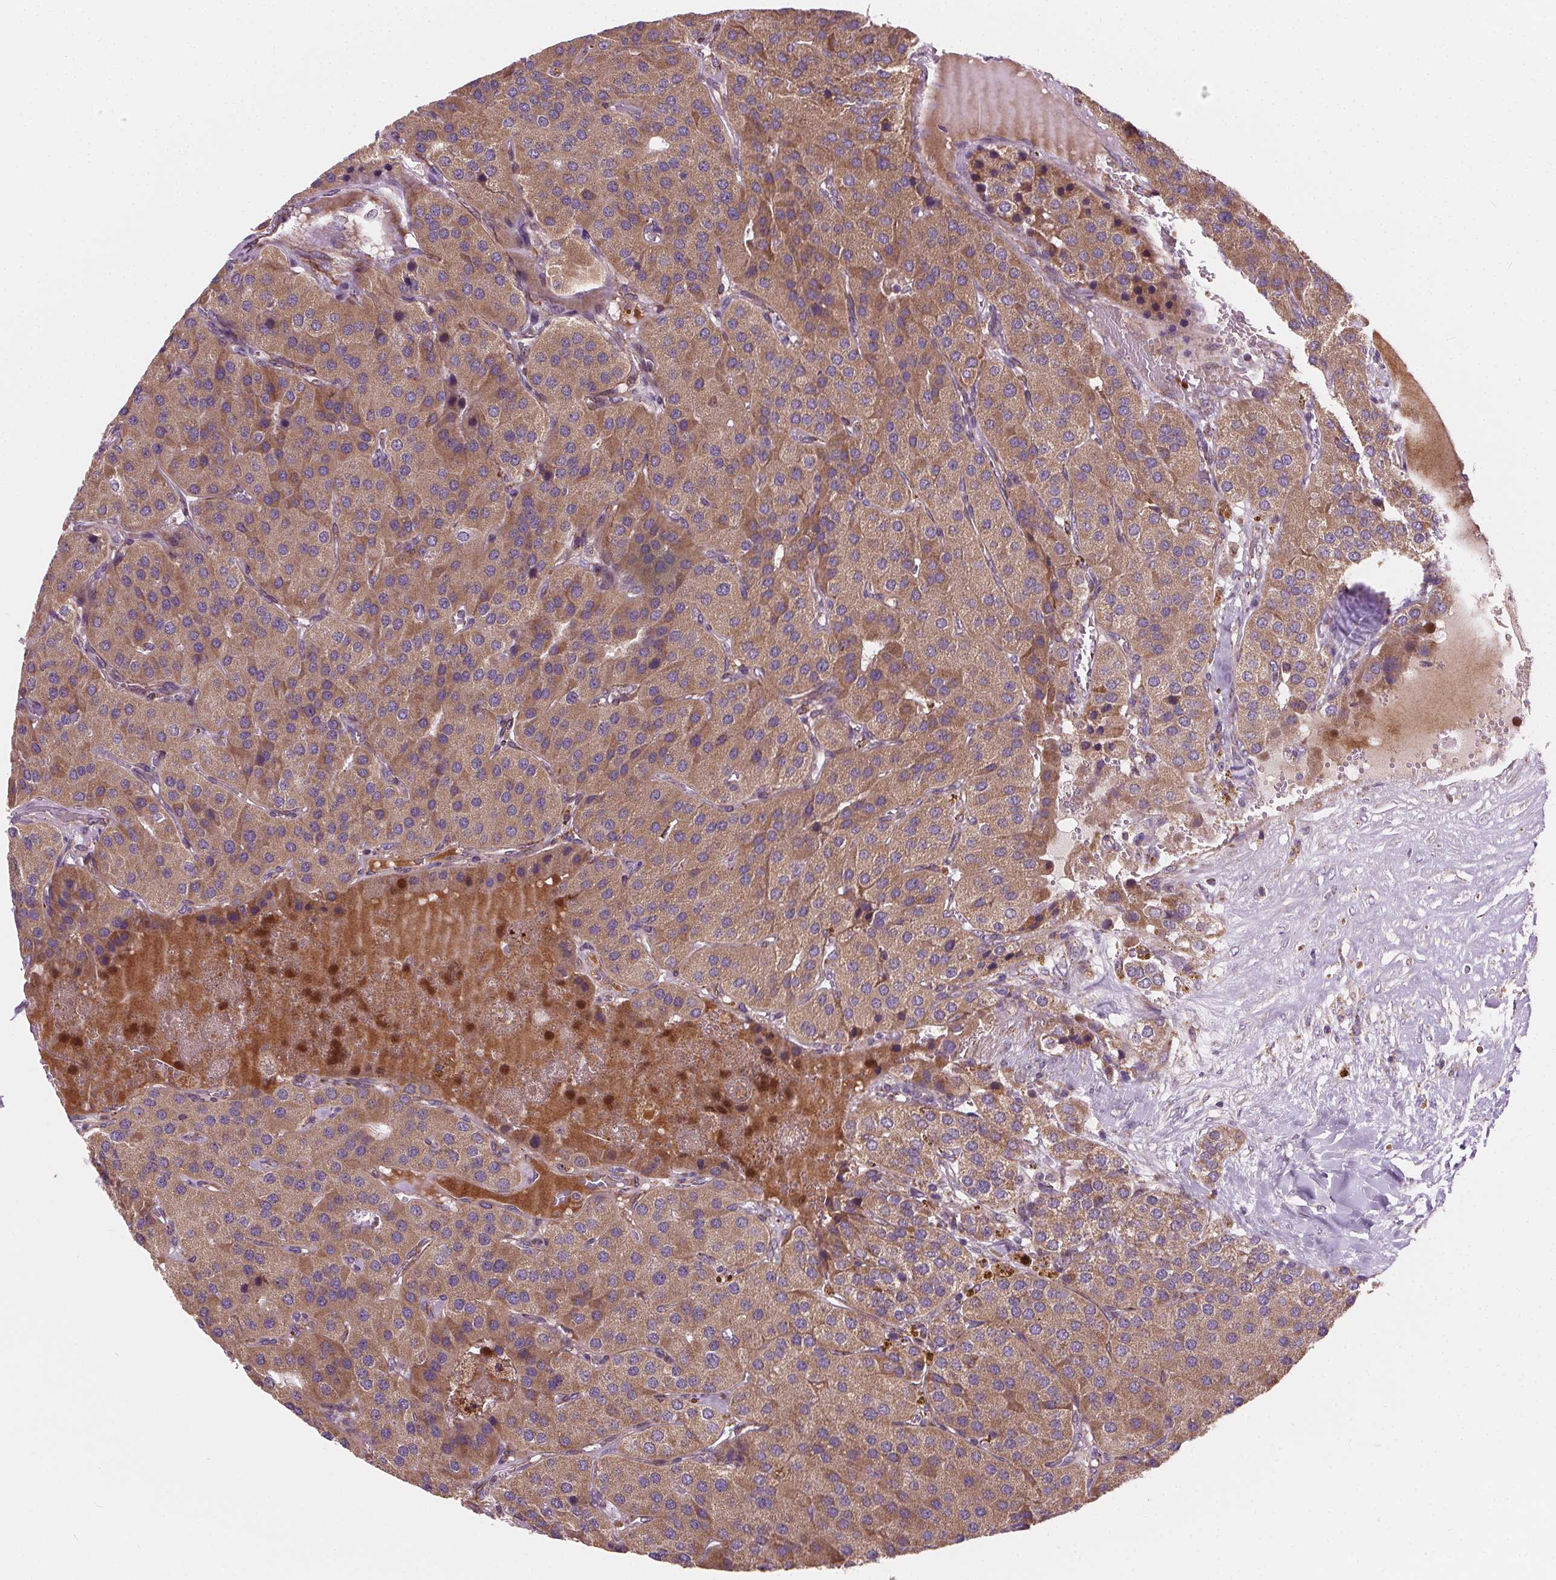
{"staining": {"intensity": "moderate", "quantity": ">75%", "location": "cytoplasmic/membranous"}, "tissue": "parathyroid gland", "cell_type": "Glandular cells", "image_type": "normal", "snomed": [{"axis": "morphology", "description": "Normal tissue, NOS"}, {"axis": "morphology", "description": "Adenoma, NOS"}, {"axis": "topography", "description": "Parathyroid gland"}], "caption": "Immunohistochemistry (IHC) (DAB) staining of benign parathyroid gland shows moderate cytoplasmic/membranous protein positivity in approximately >75% of glandular cells. (IHC, brightfield microscopy, high magnification).", "gene": "GOLT1B", "patient": {"sex": "female", "age": 86}}